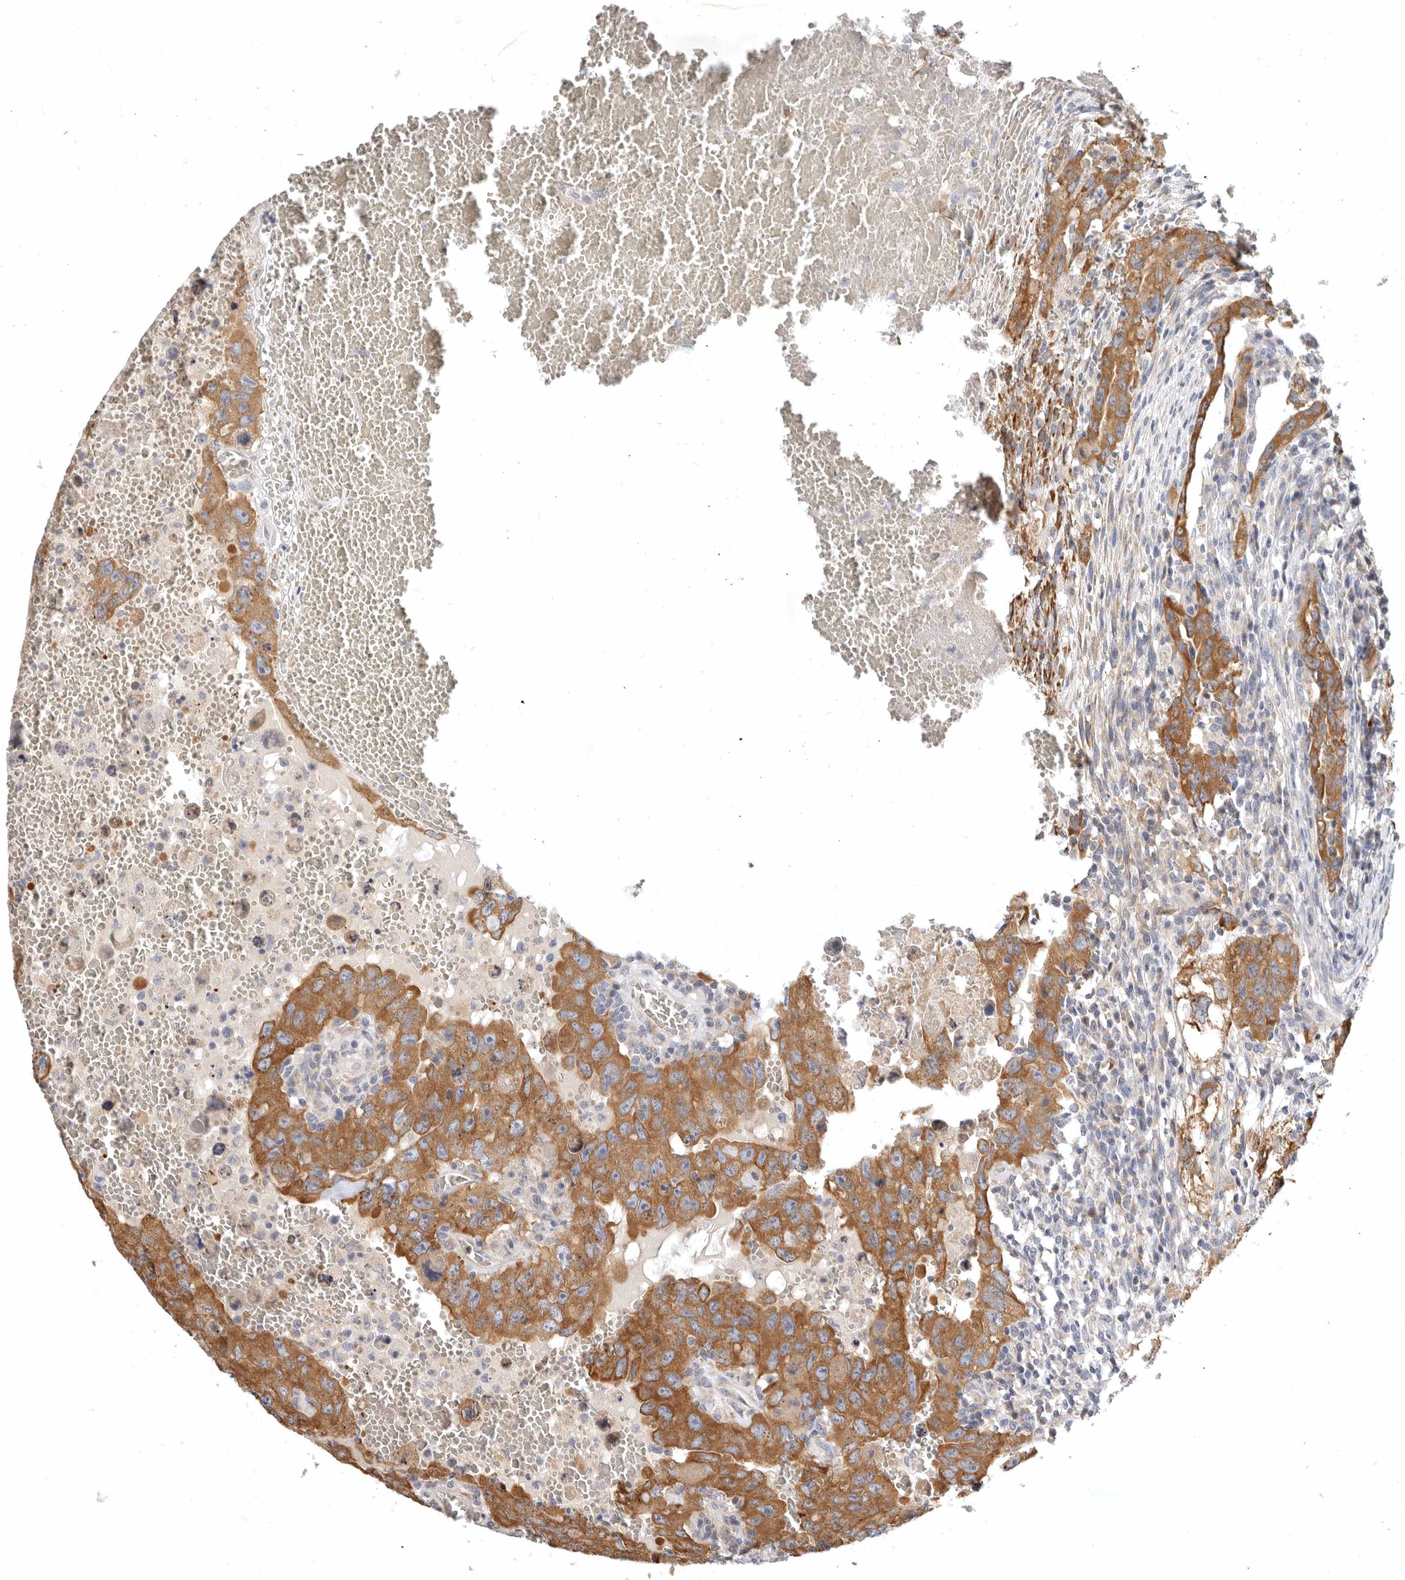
{"staining": {"intensity": "moderate", "quantity": ">75%", "location": "cytoplasmic/membranous"}, "tissue": "testis cancer", "cell_type": "Tumor cells", "image_type": "cancer", "snomed": [{"axis": "morphology", "description": "Carcinoma, Embryonal, NOS"}, {"axis": "topography", "description": "Testis"}], "caption": "Testis cancer (embryonal carcinoma) tissue demonstrates moderate cytoplasmic/membranous positivity in about >75% of tumor cells", "gene": "TFB2M", "patient": {"sex": "male", "age": 26}}